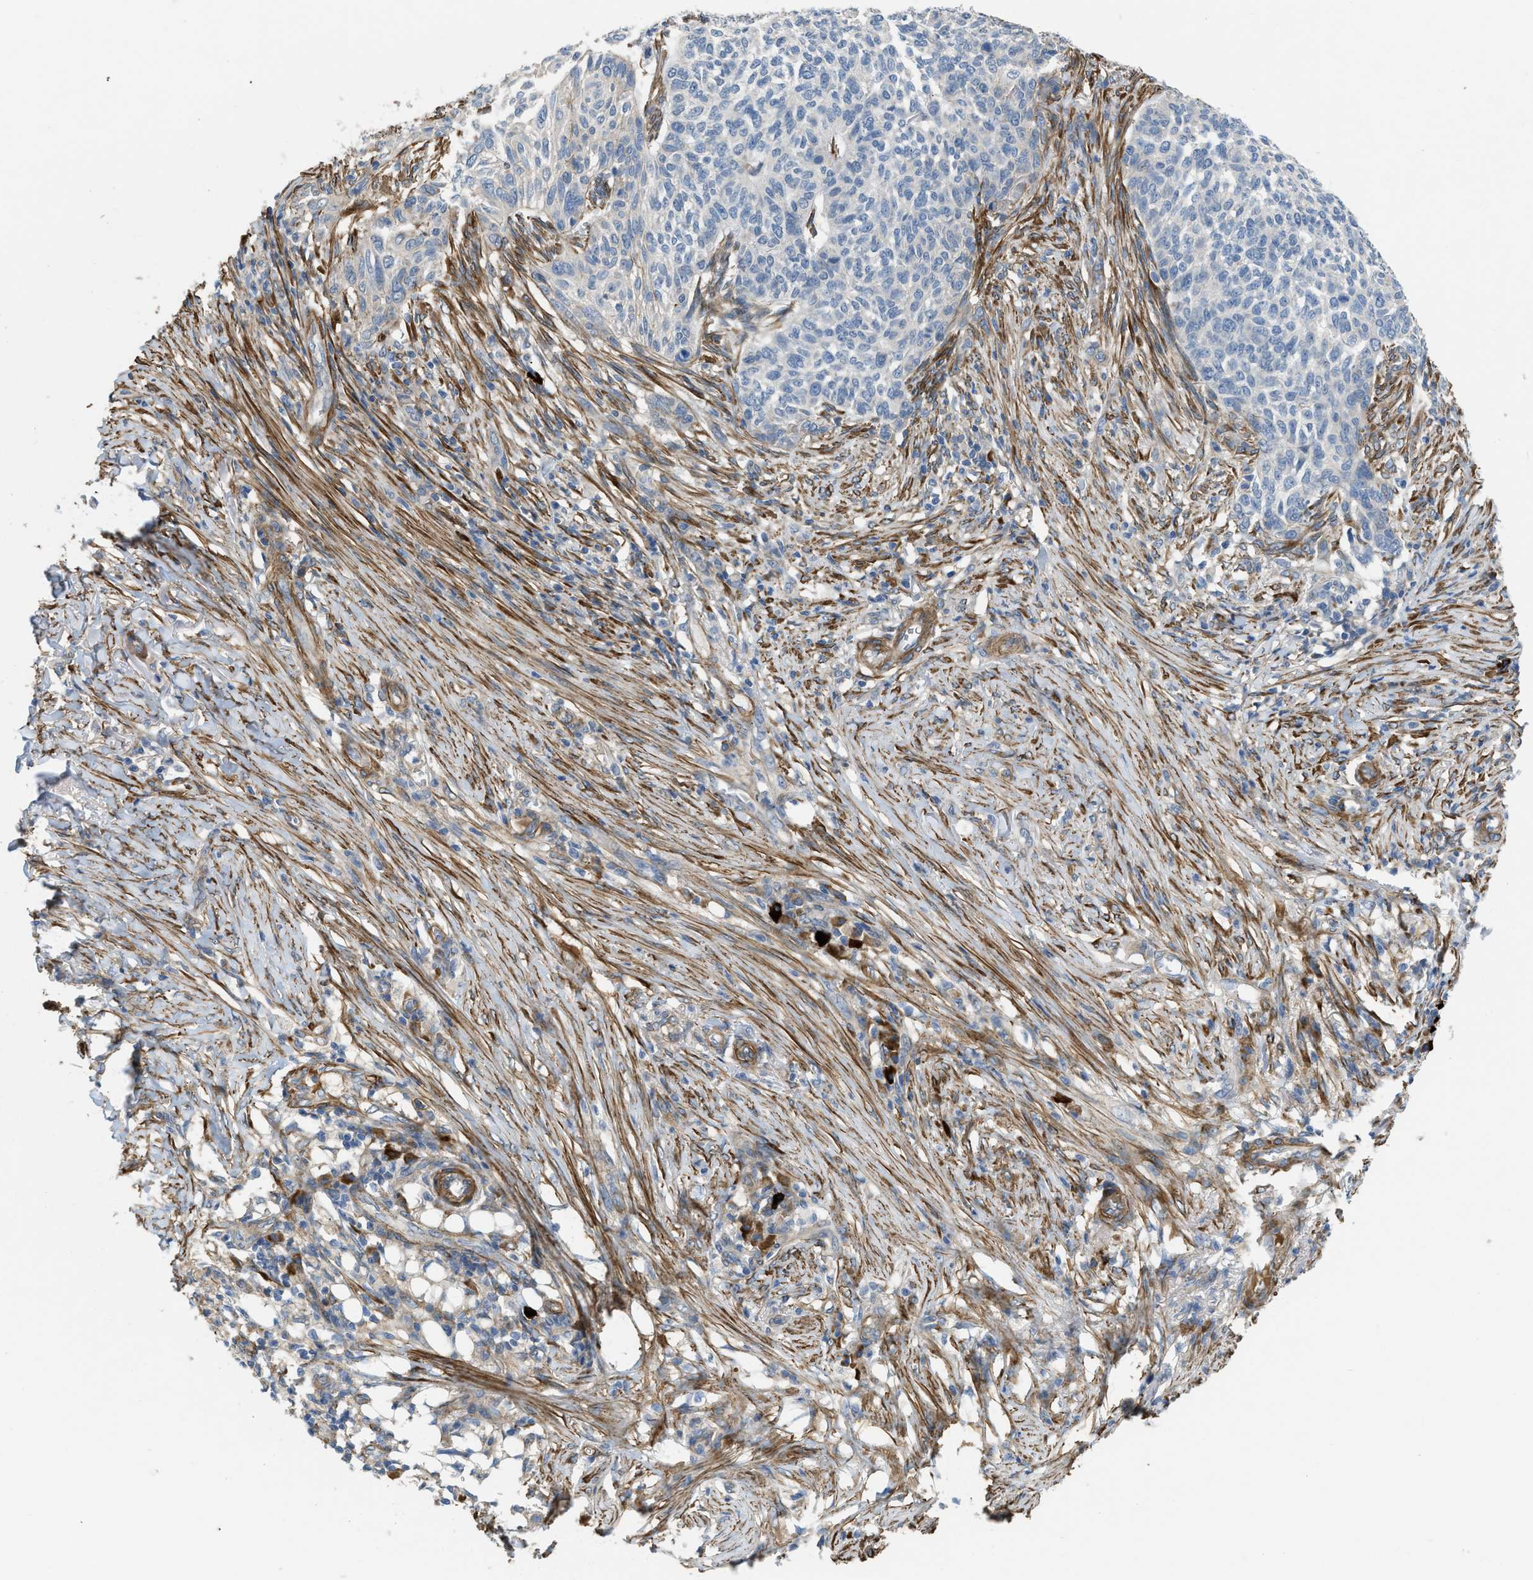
{"staining": {"intensity": "negative", "quantity": "none", "location": "none"}, "tissue": "skin cancer", "cell_type": "Tumor cells", "image_type": "cancer", "snomed": [{"axis": "morphology", "description": "Basal cell carcinoma"}, {"axis": "topography", "description": "Skin"}], "caption": "Immunohistochemistry (IHC) histopathology image of neoplastic tissue: human basal cell carcinoma (skin) stained with DAB (3,3'-diaminobenzidine) shows no significant protein expression in tumor cells. (DAB (3,3'-diaminobenzidine) immunohistochemistry (IHC) with hematoxylin counter stain).", "gene": "BMPR1A", "patient": {"sex": "male", "age": 85}}